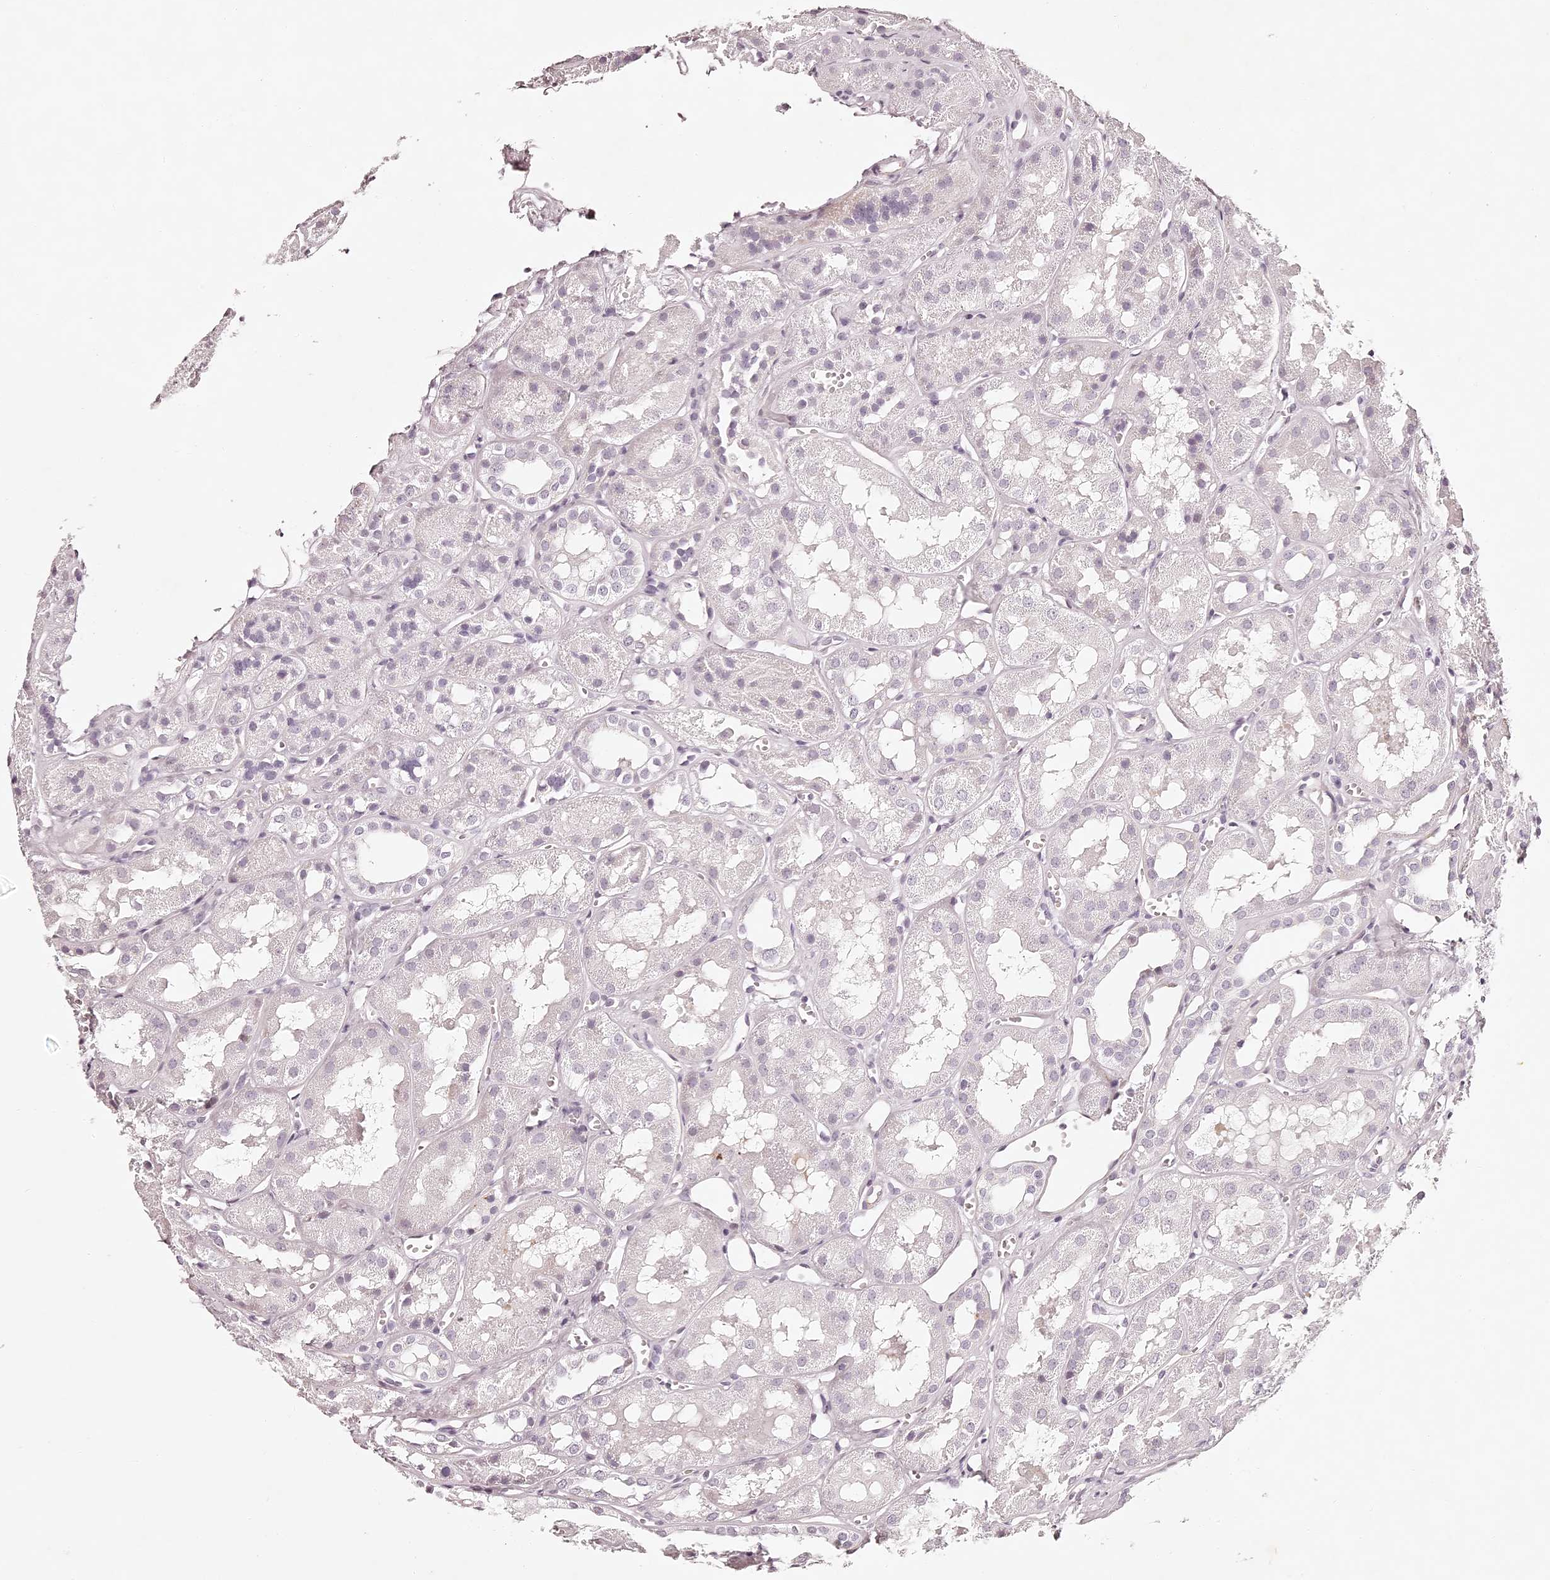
{"staining": {"intensity": "negative", "quantity": "none", "location": "none"}, "tissue": "kidney", "cell_type": "Cells in glomeruli", "image_type": "normal", "snomed": [{"axis": "morphology", "description": "Normal tissue, NOS"}, {"axis": "topography", "description": "Kidney"}], "caption": "Protein analysis of normal kidney reveals no significant positivity in cells in glomeruli.", "gene": "ELAPOR1", "patient": {"sex": "male", "age": 16}}